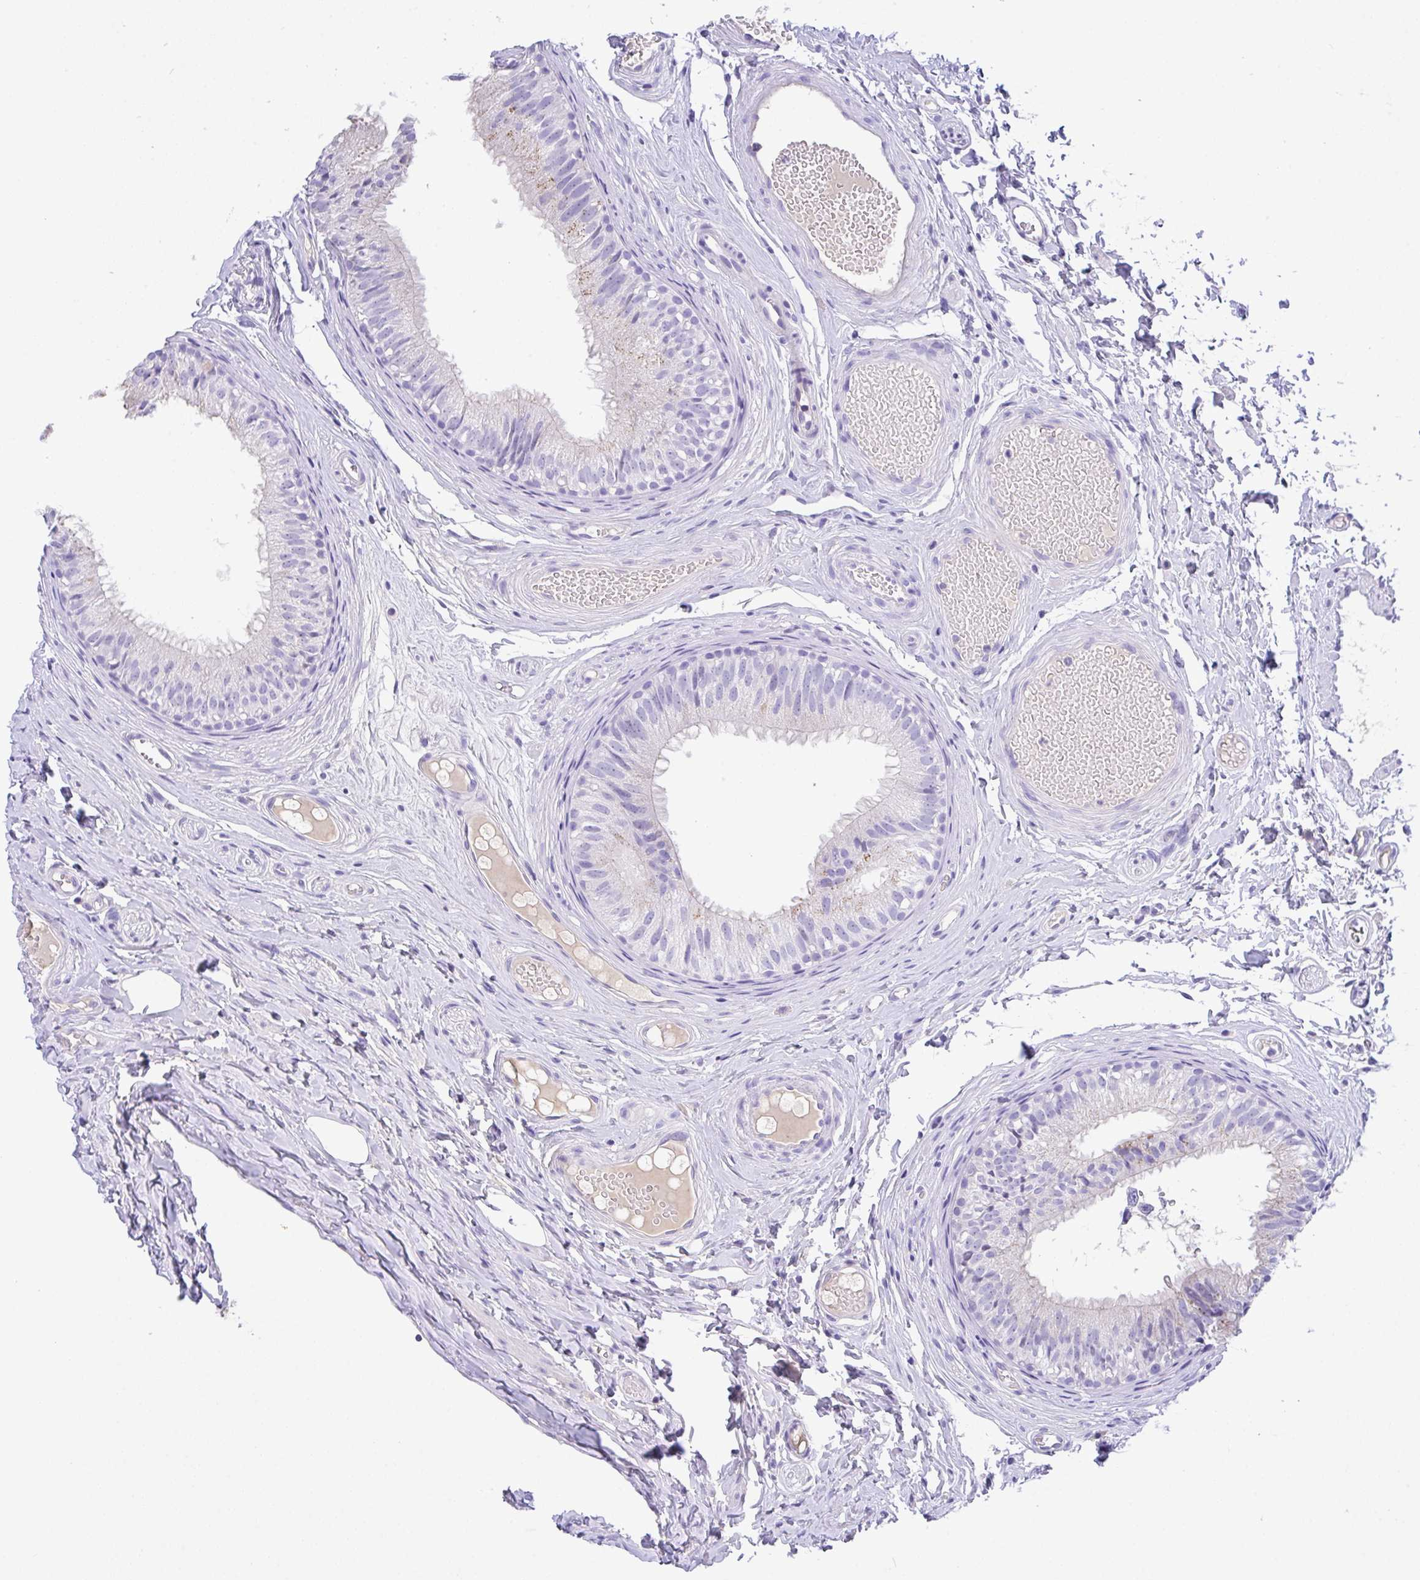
{"staining": {"intensity": "moderate", "quantity": "<25%", "location": "cytoplasmic/membranous"}, "tissue": "epididymis", "cell_type": "Glandular cells", "image_type": "normal", "snomed": [{"axis": "morphology", "description": "Normal tissue, NOS"}, {"axis": "morphology", "description": "Seminoma, NOS"}, {"axis": "topography", "description": "Testis"}, {"axis": "topography", "description": "Epididymis"}], "caption": "Moderate cytoplasmic/membranous protein staining is present in approximately <25% of glandular cells in epididymis. (DAB (3,3'-diaminobenzidine) = brown stain, brightfield microscopy at high magnification).", "gene": "CA10", "patient": {"sex": "male", "age": 34}}